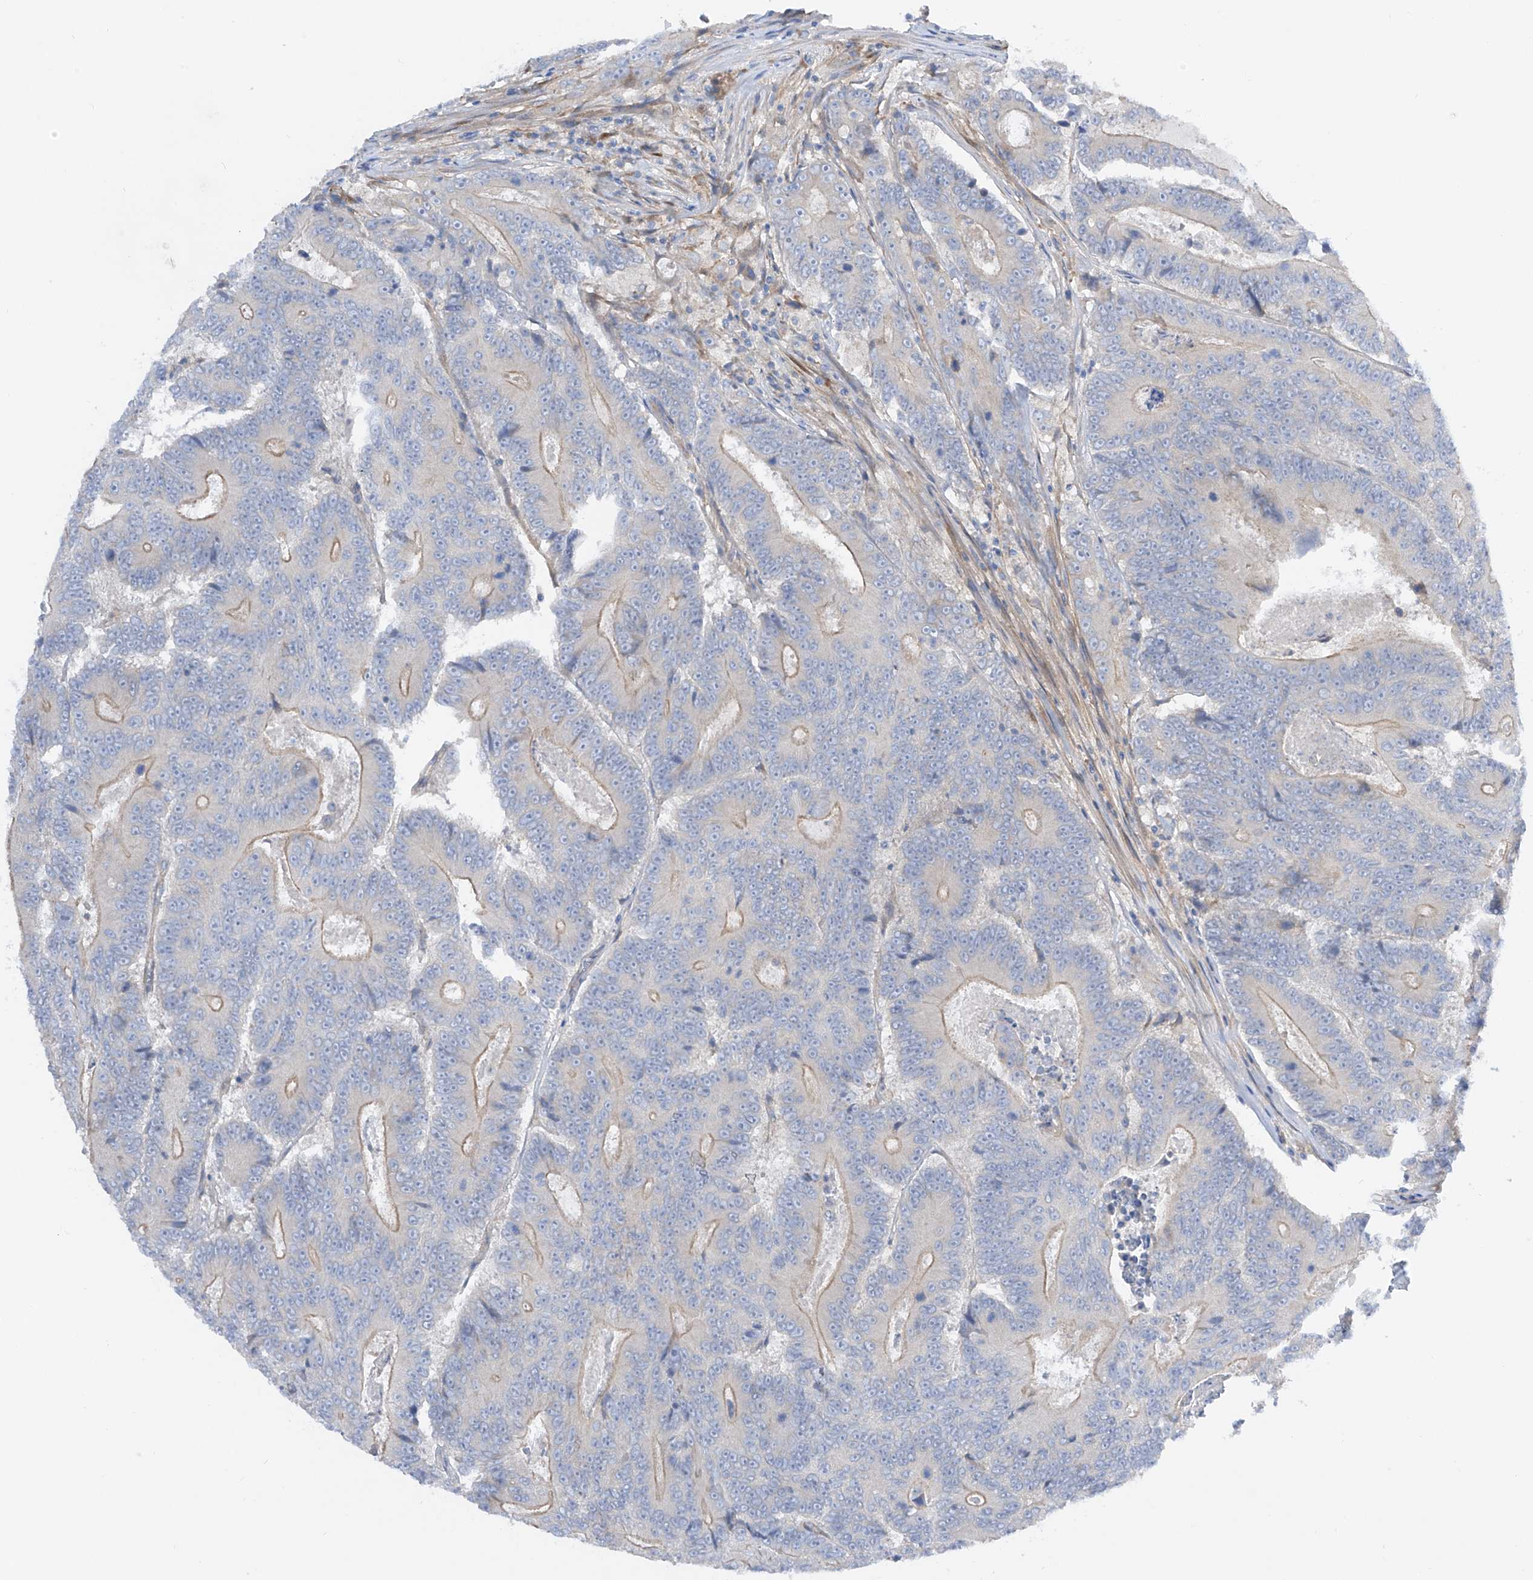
{"staining": {"intensity": "negative", "quantity": "none", "location": "none"}, "tissue": "colorectal cancer", "cell_type": "Tumor cells", "image_type": "cancer", "snomed": [{"axis": "morphology", "description": "Adenocarcinoma, NOS"}, {"axis": "topography", "description": "Colon"}], "caption": "The photomicrograph shows no staining of tumor cells in colorectal cancer (adenocarcinoma).", "gene": "LCA5", "patient": {"sex": "male", "age": 83}}